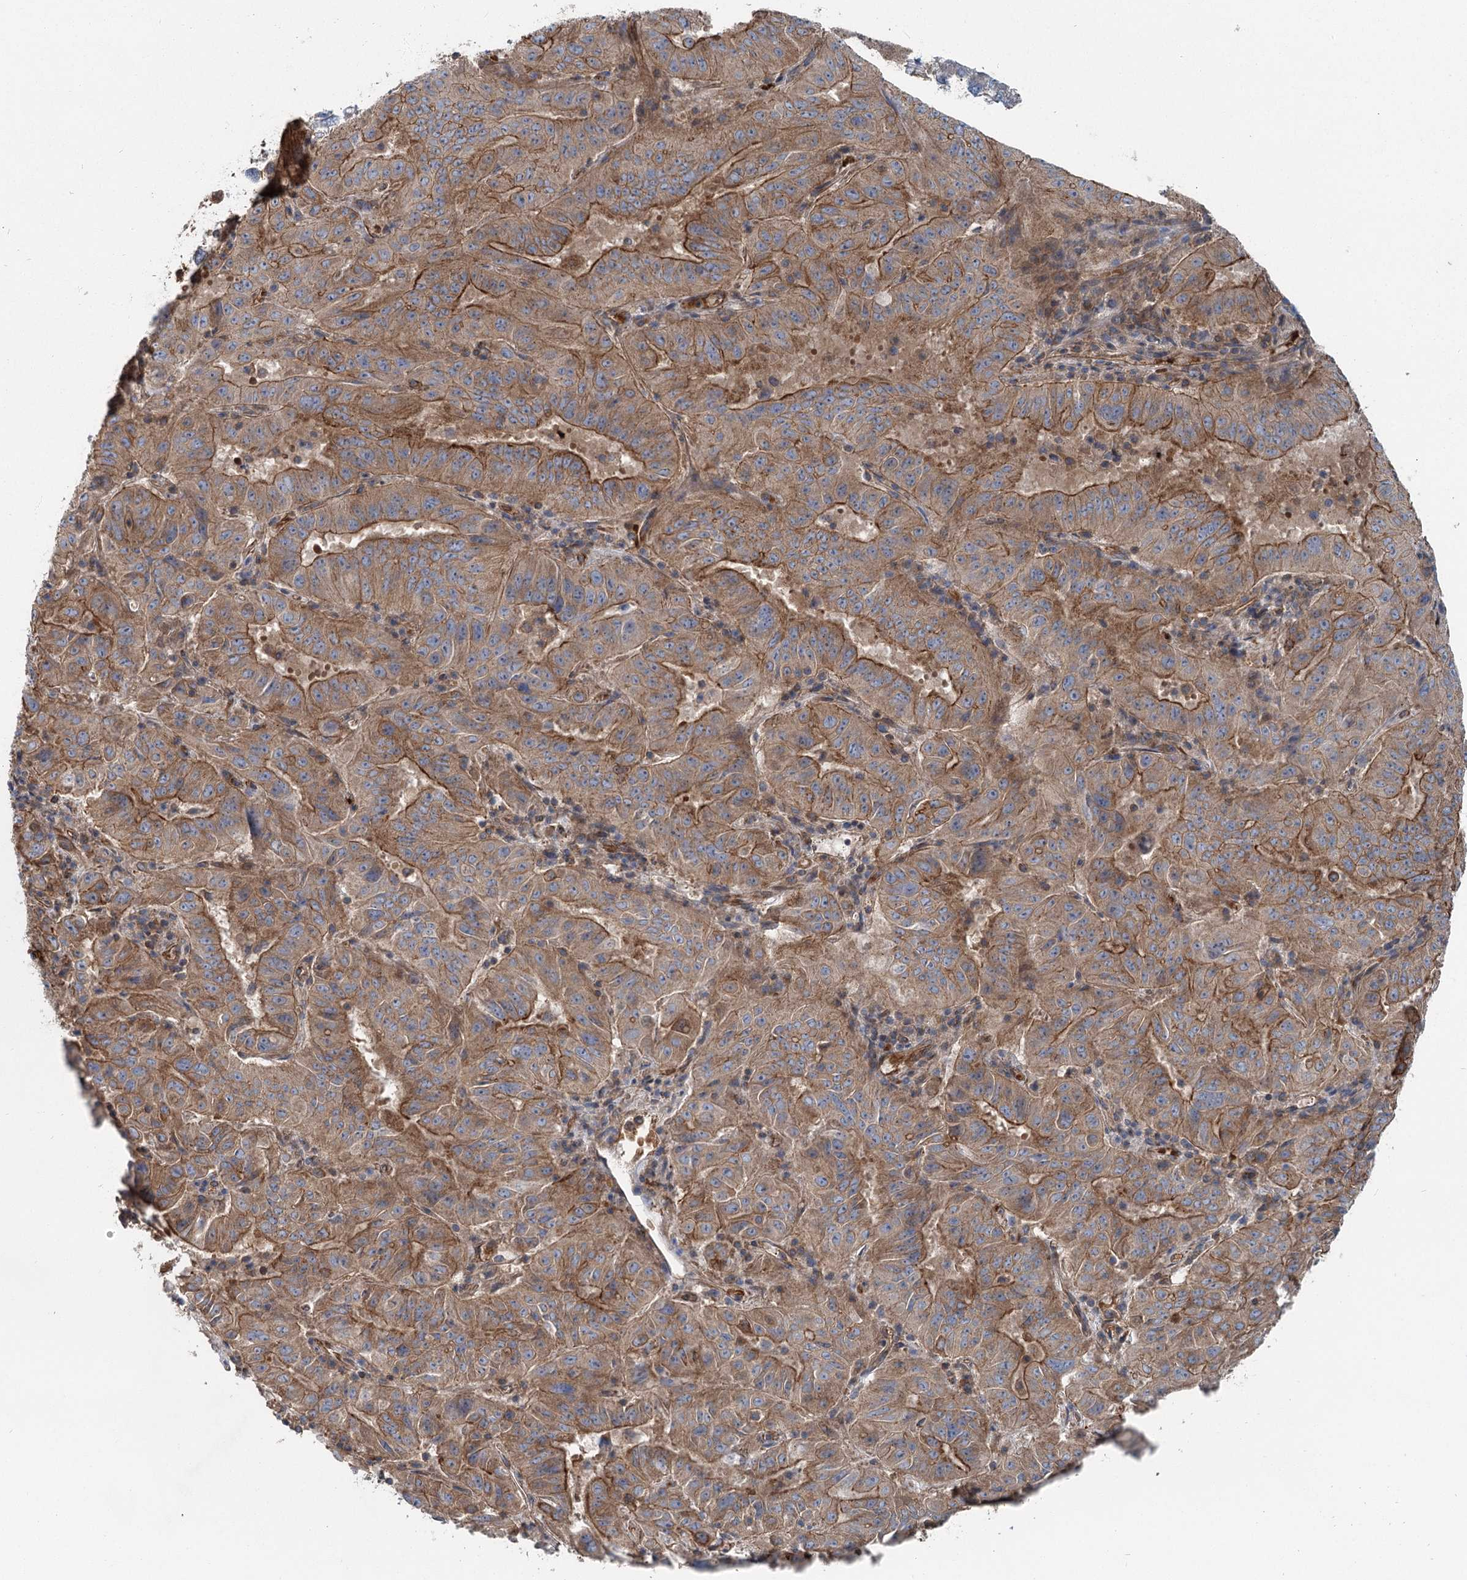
{"staining": {"intensity": "moderate", "quantity": ">75%", "location": "cytoplasmic/membranous"}, "tissue": "pancreatic cancer", "cell_type": "Tumor cells", "image_type": "cancer", "snomed": [{"axis": "morphology", "description": "Adenocarcinoma, NOS"}, {"axis": "topography", "description": "Pancreas"}], "caption": "Protein expression analysis of human pancreatic adenocarcinoma reveals moderate cytoplasmic/membranous expression in approximately >75% of tumor cells.", "gene": "IQSEC1", "patient": {"sex": "male", "age": 63}}